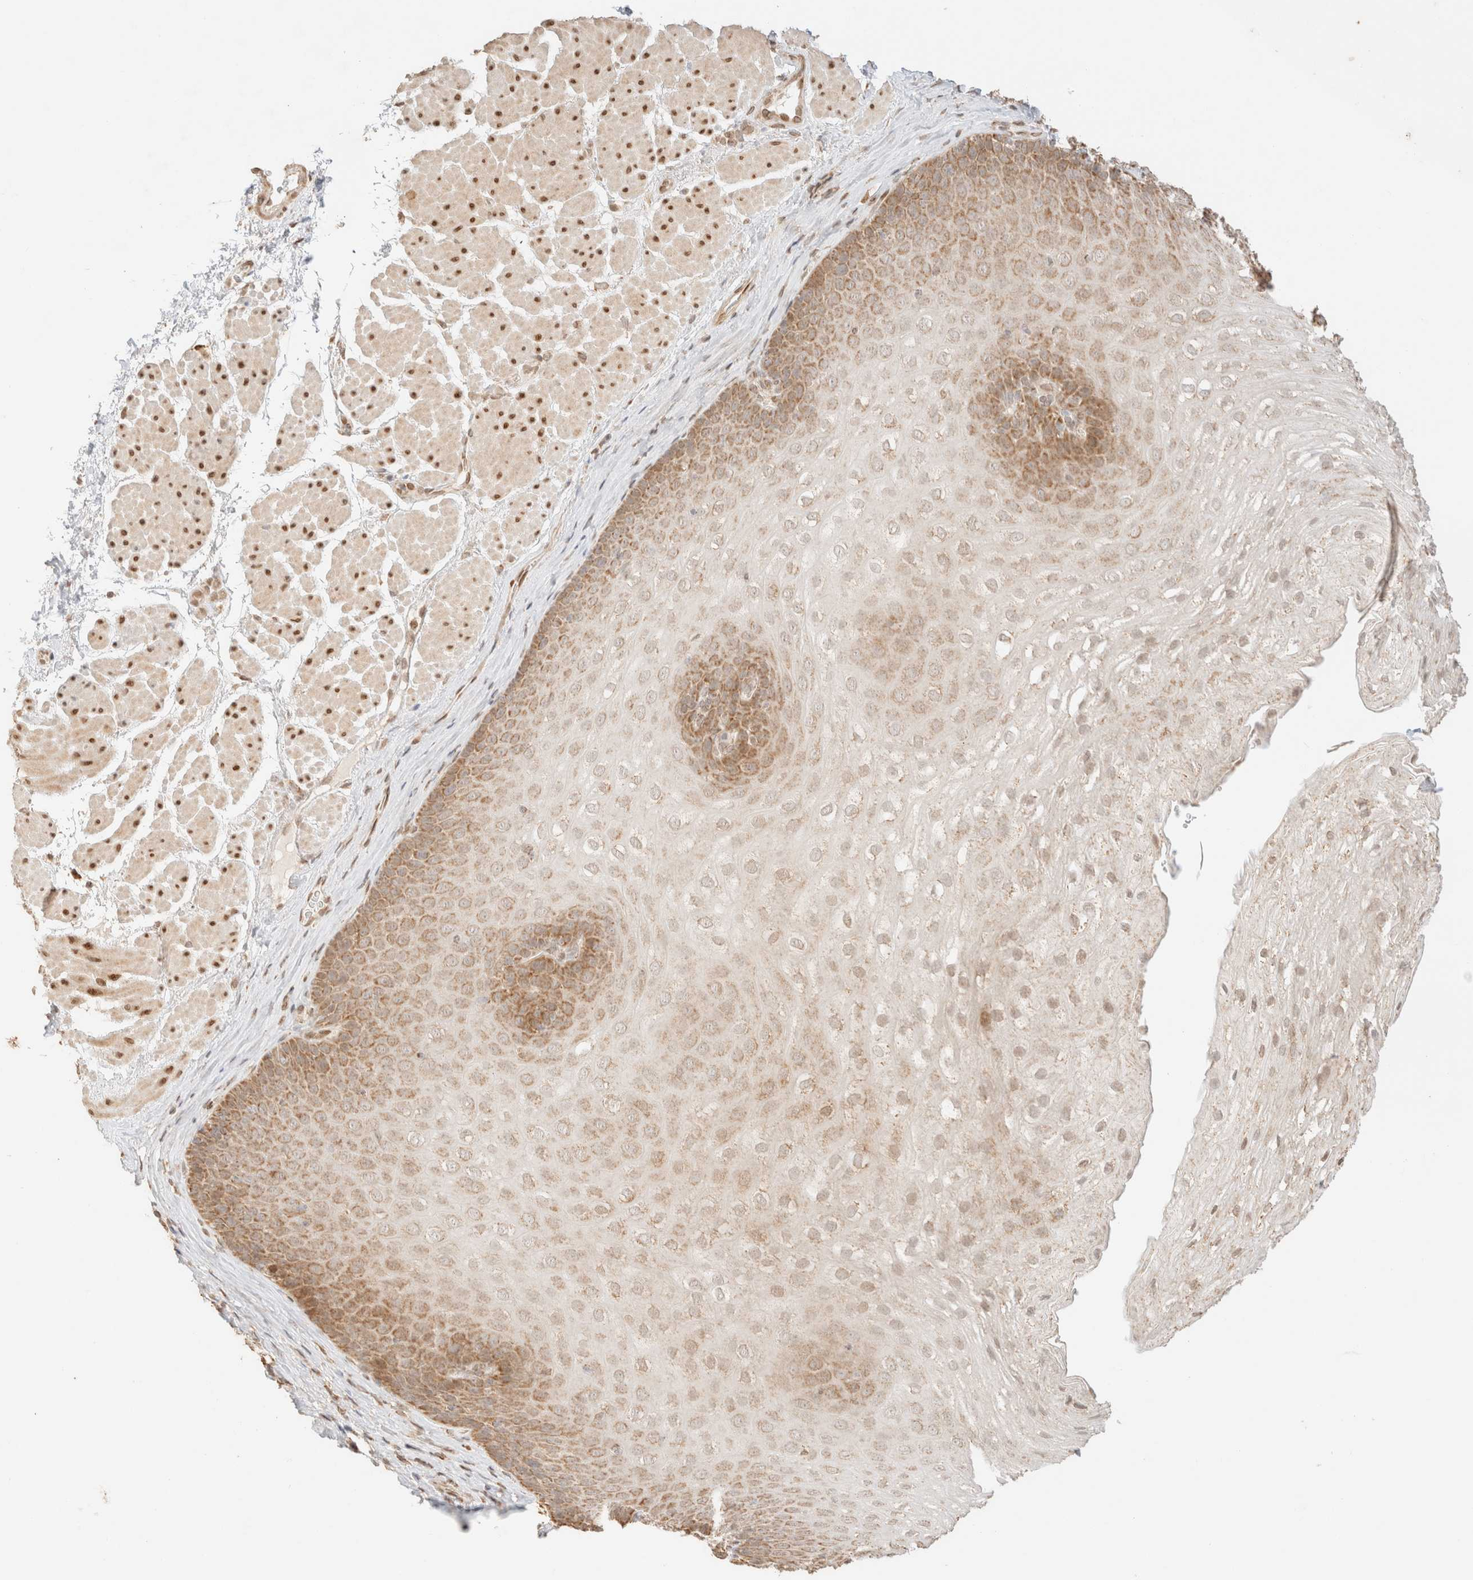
{"staining": {"intensity": "moderate", "quantity": "25%-75%", "location": "cytoplasmic/membranous"}, "tissue": "esophagus", "cell_type": "Squamous epithelial cells", "image_type": "normal", "snomed": [{"axis": "morphology", "description": "Normal tissue, NOS"}, {"axis": "topography", "description": "Esophagus"}], "caption": "Esophagus stained with immunohistochemistry exhibits moderate cytoplasmic/membranous positivity in approximately 25%-75% of squamous epithelial cells. Using DAB (brown) and hematoxylin (blue) stains, captured at high magnification using brightfield microscopy.", "gene": "TACO1", "patient": {"sex": "female", "age": 66}}